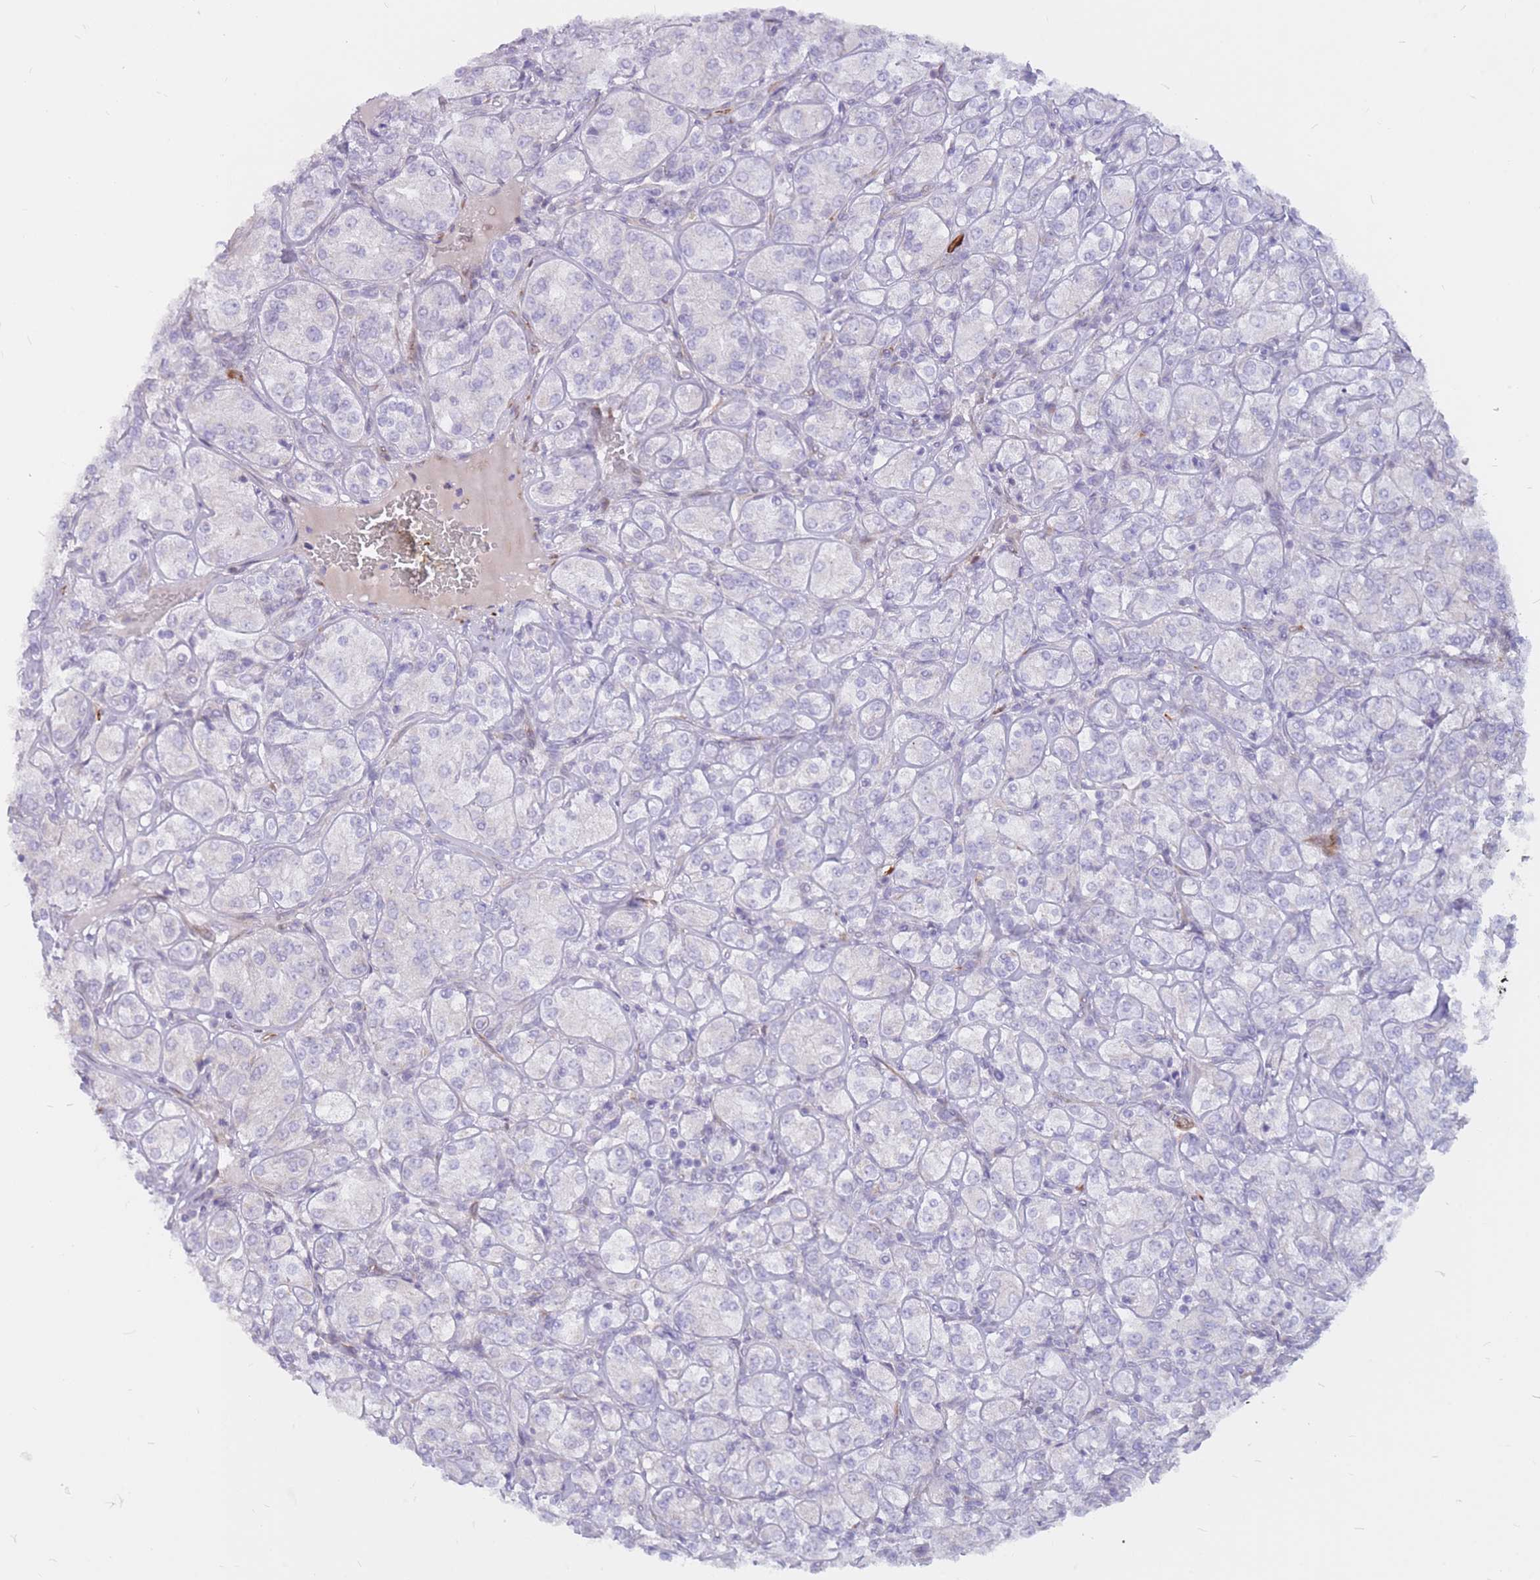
{"staining": {"intensity": "negative", "quantity": "none", "location": "none"}, "tissue": "renal cancer", "cell_type": "Tumor cells", "image_type": "cancer", "snomed": [{"axis": "morphology", "description": "Adenocarcinoma, NOS"}, {"axis": "topography", "description": "Kidney"}], "caption": "Immunohistochemical staining of human renal adenocarcinoma shows no significant positivity in tumor cells.", "gene": "ADD2", "patient": {"sex": "male", "age": 77}}